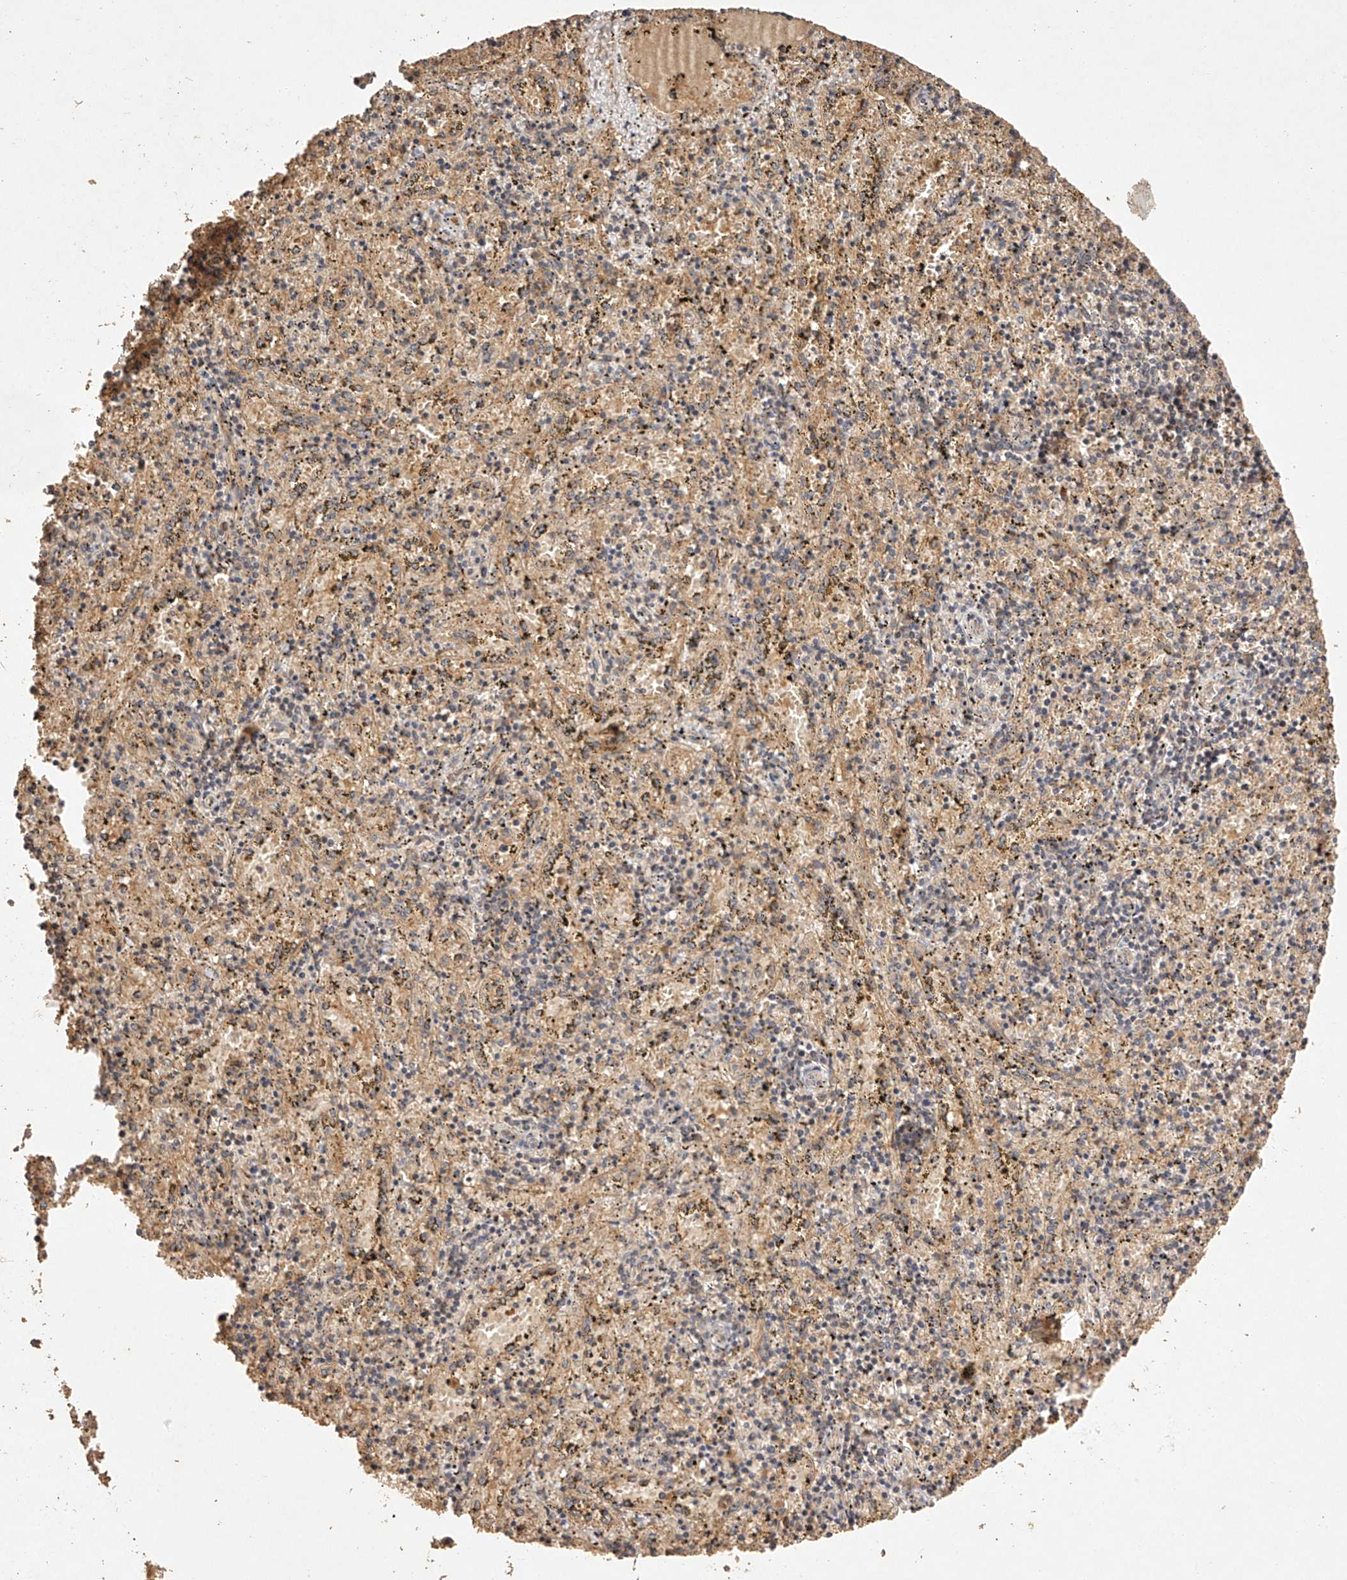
{"staining": {"intensity": "weak", "quantity": "25%-75%", "location": "cytoplasmic/membranous"}, "tissue": "spleen", "cell_type": "Cells in red pulp", "image_type": "normal", "snomed": [{"axis": "morphology", "description": "Normal tissue, NOS"}, {"axis": "topography", "description": "Spleen"}], "caption": "Immunohistochemistry (IHC) histopathology image of unremarkable spleen stained for a protein (brown), which shows low levels of weak cytoplasmic/membranous expression in approximately 25%-75% of cells in red pulp.", "gene": "NSMAF", "patient": {"sex": "male", "age": 11}}